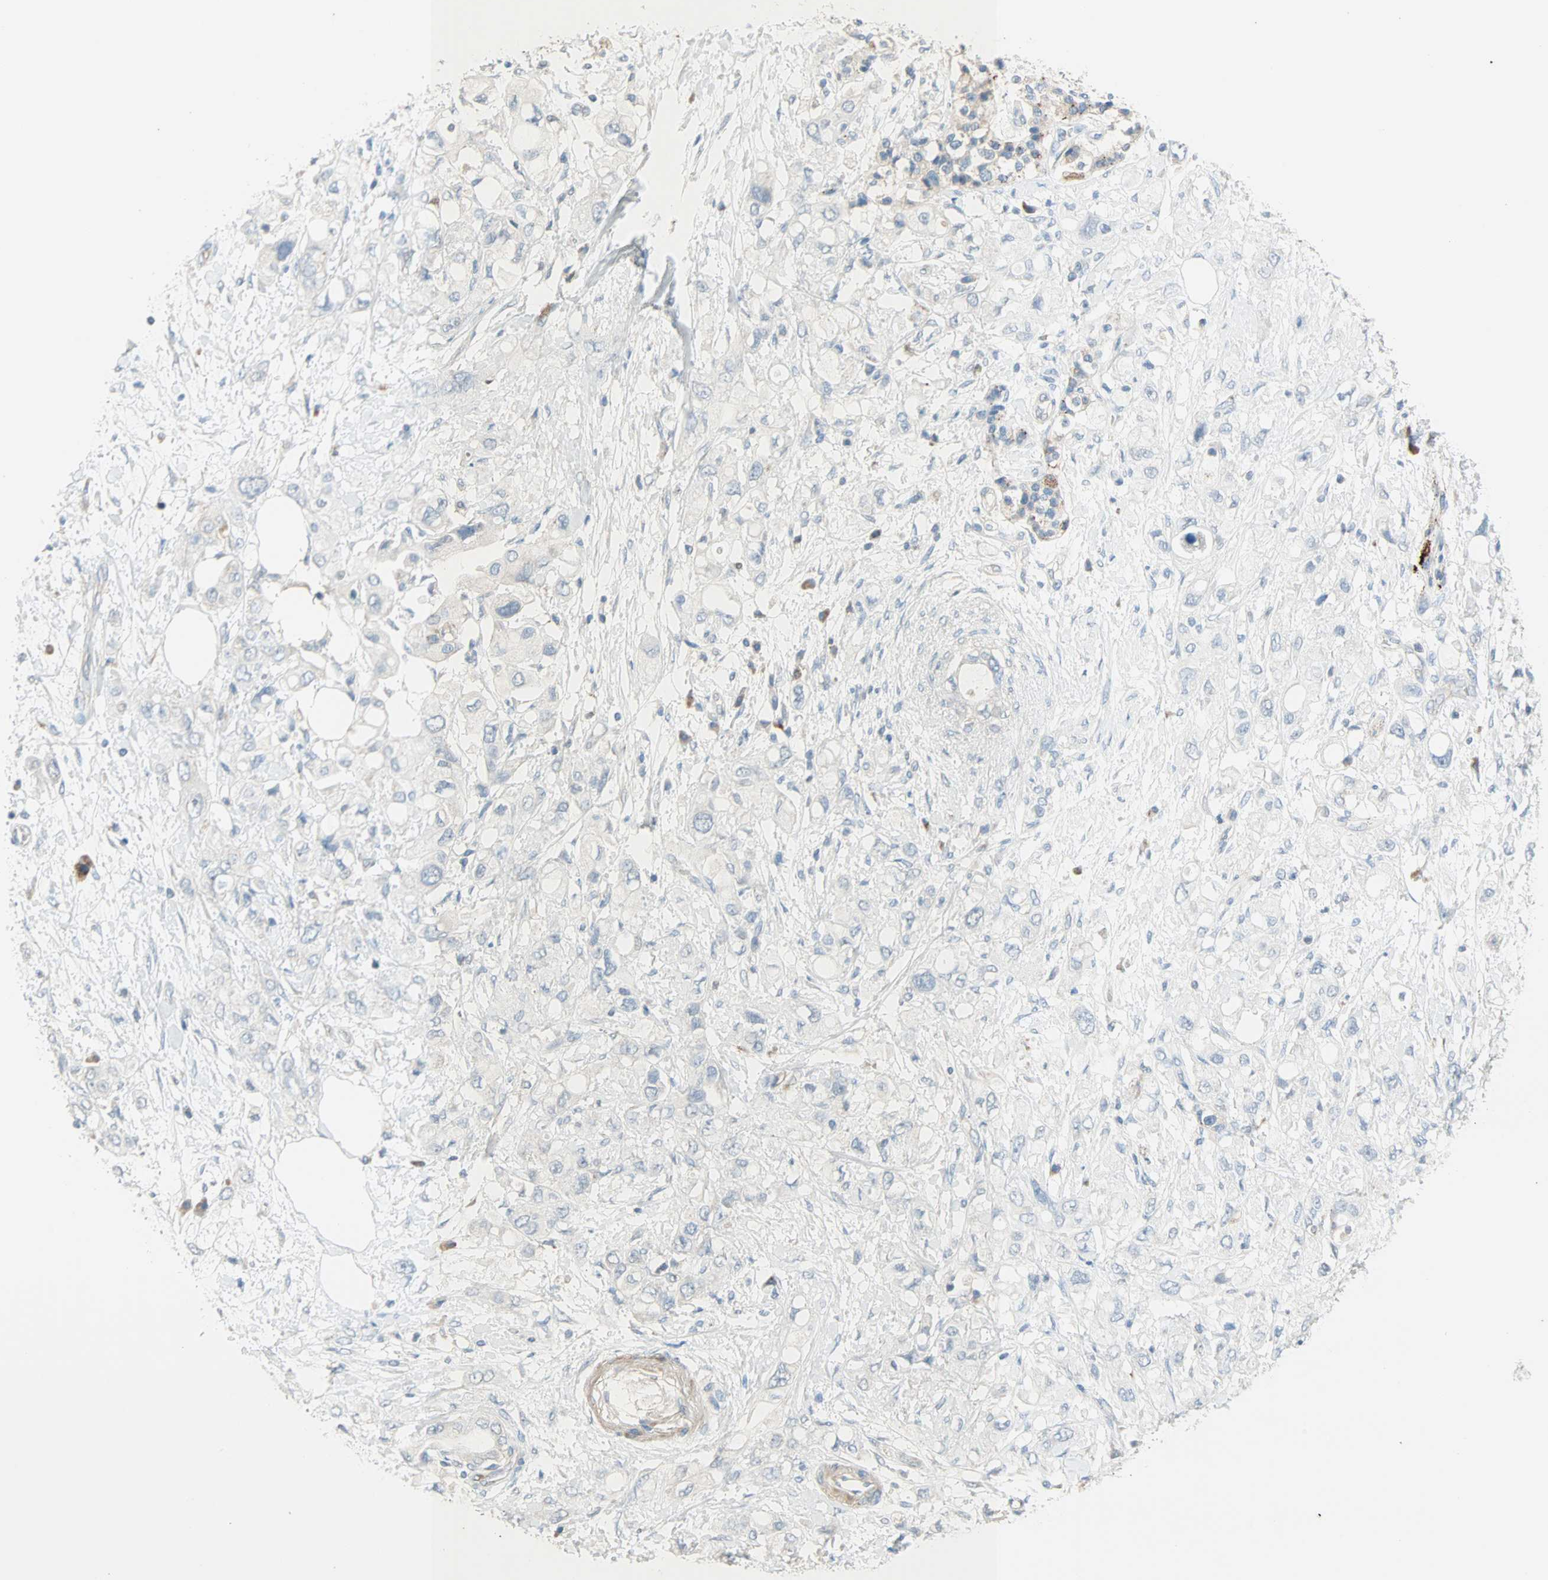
{"staining": {"intensity": "negative", "quantity": "none", "location": "none"}, "tissue": "pancreatic cancer", "cell_type": "Tumor cells", "image_type": "cancer", "snomed": [{"axis": "morphology", "description": "Adenocarcinoma, NOS"}, {"axis": "topography", "description": "Pancreas"}], "caption": "DAB (3,3'-diaminobenzidine) immunohistochemical staining of pancreatic adenocarcinoma demonstrates no significant staining in tumor cells. The staining was performed using DAB to visualize the protein expression in brown, while the nuclei were stained in blue with hematoxylin (Magnification: 20x).", "gene": "ACVRL1", "patient": {"sex": "female", "age": 56}}